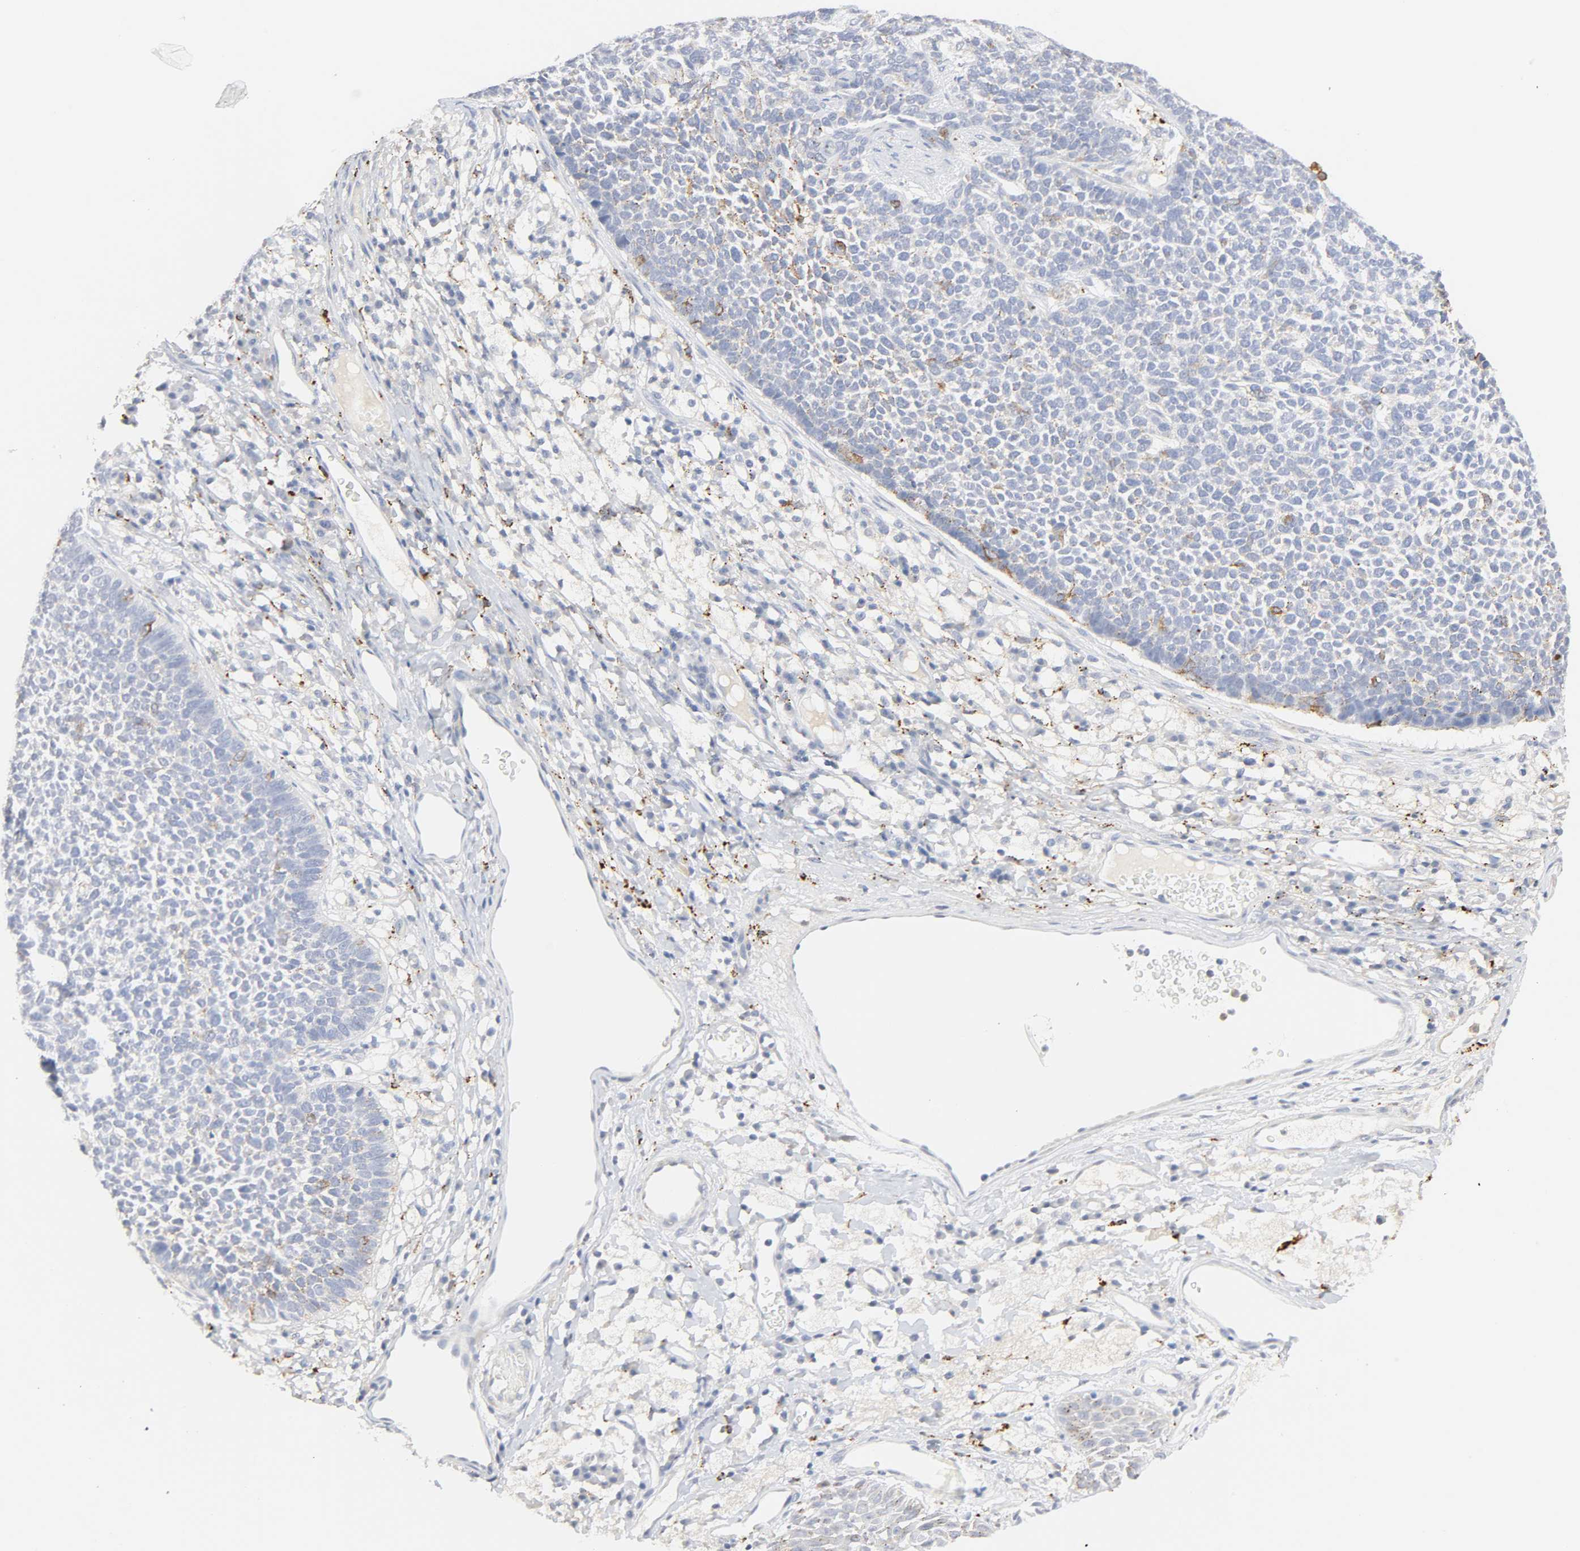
{"staining": {"intensity": "weak", "quantity": "<25%", "location": "cytoplasmic/membranous"}, "tissue": "skin cancer", "cell_type": "Tumor cells", "image_type": "cancer", "snomed": [{"axis": "morphology", "description": "Basal cell carcinoma"}, {"axis": "topography", "description": "Skin"}], "caption": "High power microscopy image of an immunohistochemistry (IHC) photomicrograph of skin cancer (basal cell carcinoma), revealing no significant positivity in tumor cells.", "gene": "MAGEB17", "patient": {"sex": "female", "age": 84}}